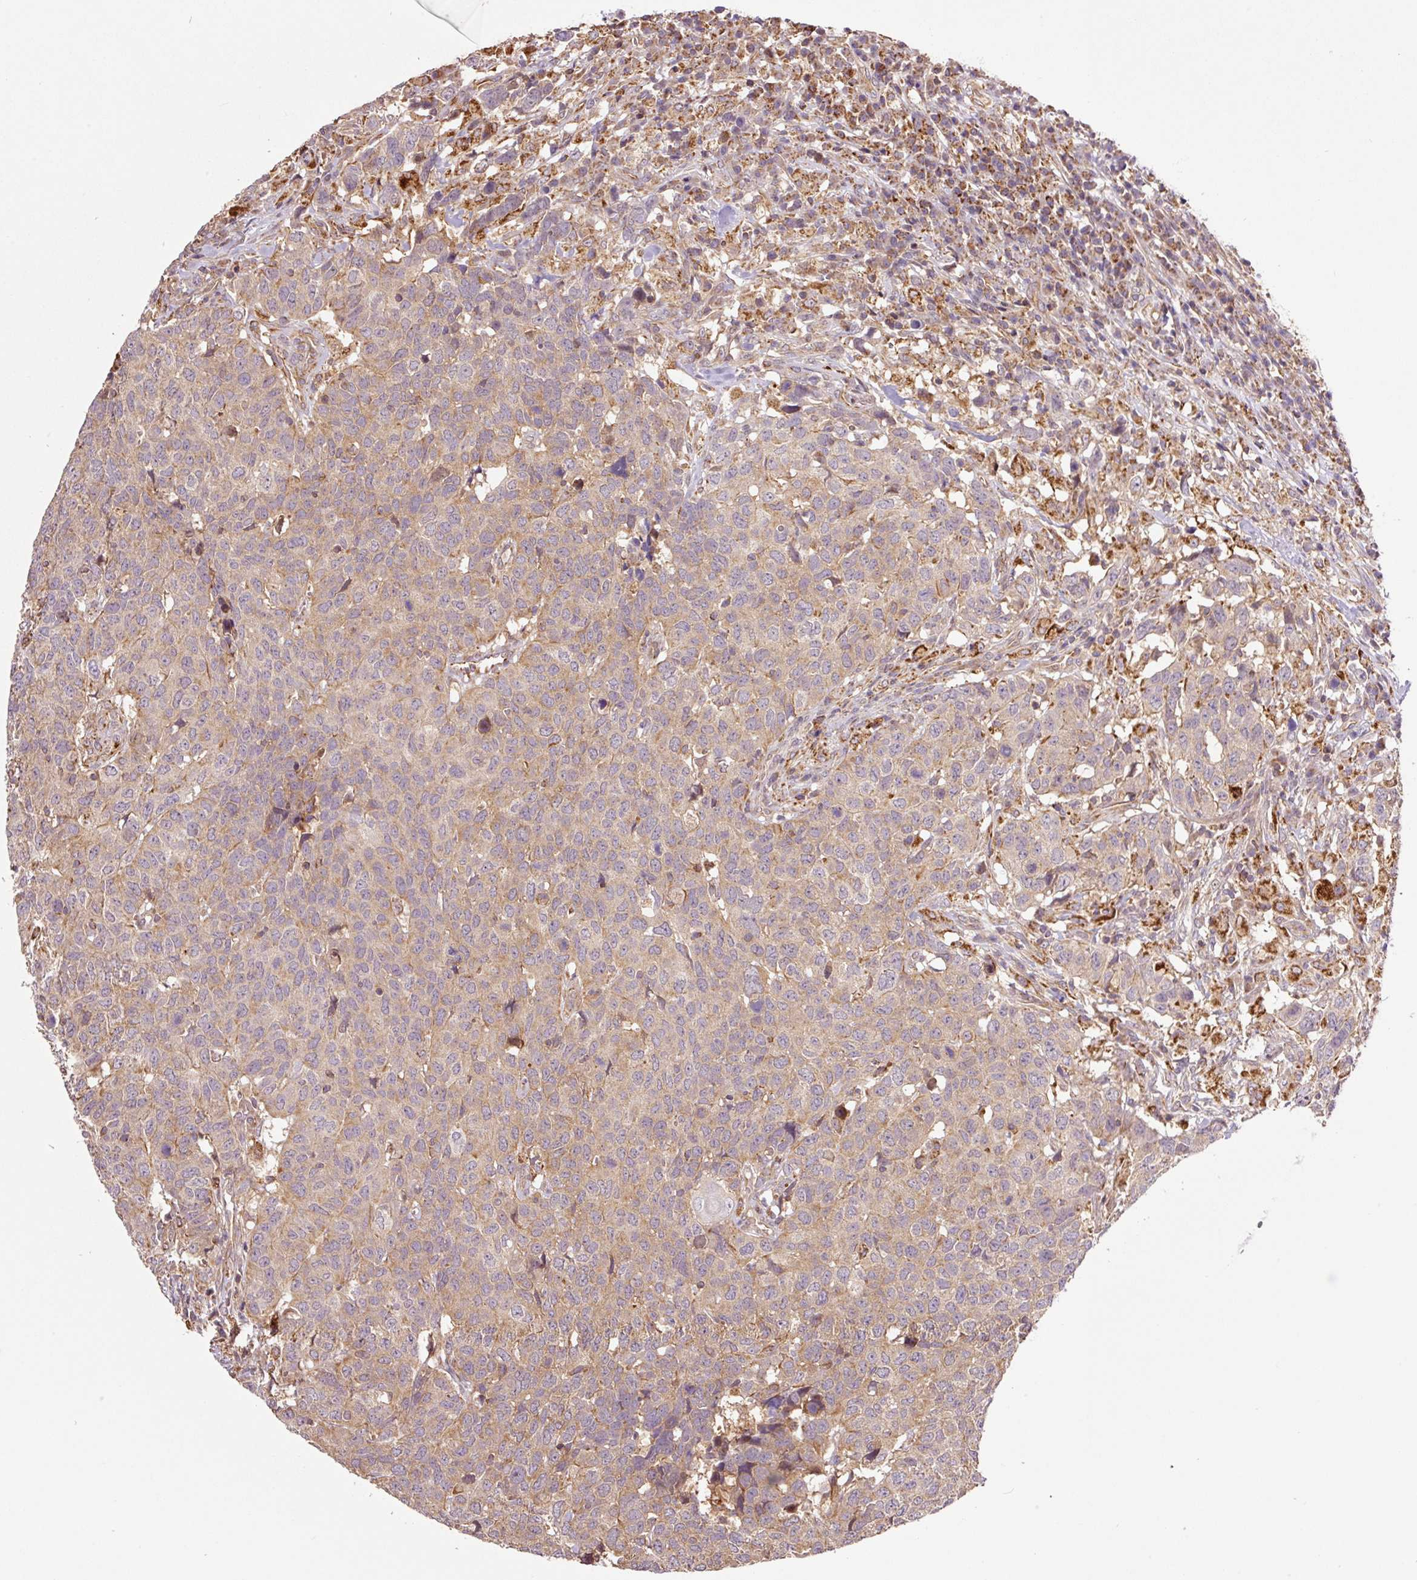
{"staining": {"intensity": "weak", "quantity": "25%-75%", "location": "cytoplasmic/membranous"}, "tissue": "head and neck cancer", "cell_type": "Tumor cells", "image_type": "cancer", "snomed": [{"axis": "morphology", "description": "Normal tissue, NOS"}, {"axis": "morphology", "description": "Squamous cell carcinoma, NOS"}, {"axis": "topography", "description": "Skeletal muscle"}, {"axis": "topography", "description": "Vascular tissue"}, {"axis": "topography", "description": "Peripheral nerve tissue"}, {"axis": "topography", "description": "Head-Neck"}], "caption": "This micrograph exhibits head and neck cancer stained with immunohistochemistry to label a protein in brown. The cytoplasmic/membranous of tumor cells show weak positivity for the protein. Nuclei are counter-stained blue.", "gene": "PCK2", "patient": {"sex": "male", "age": 66}}